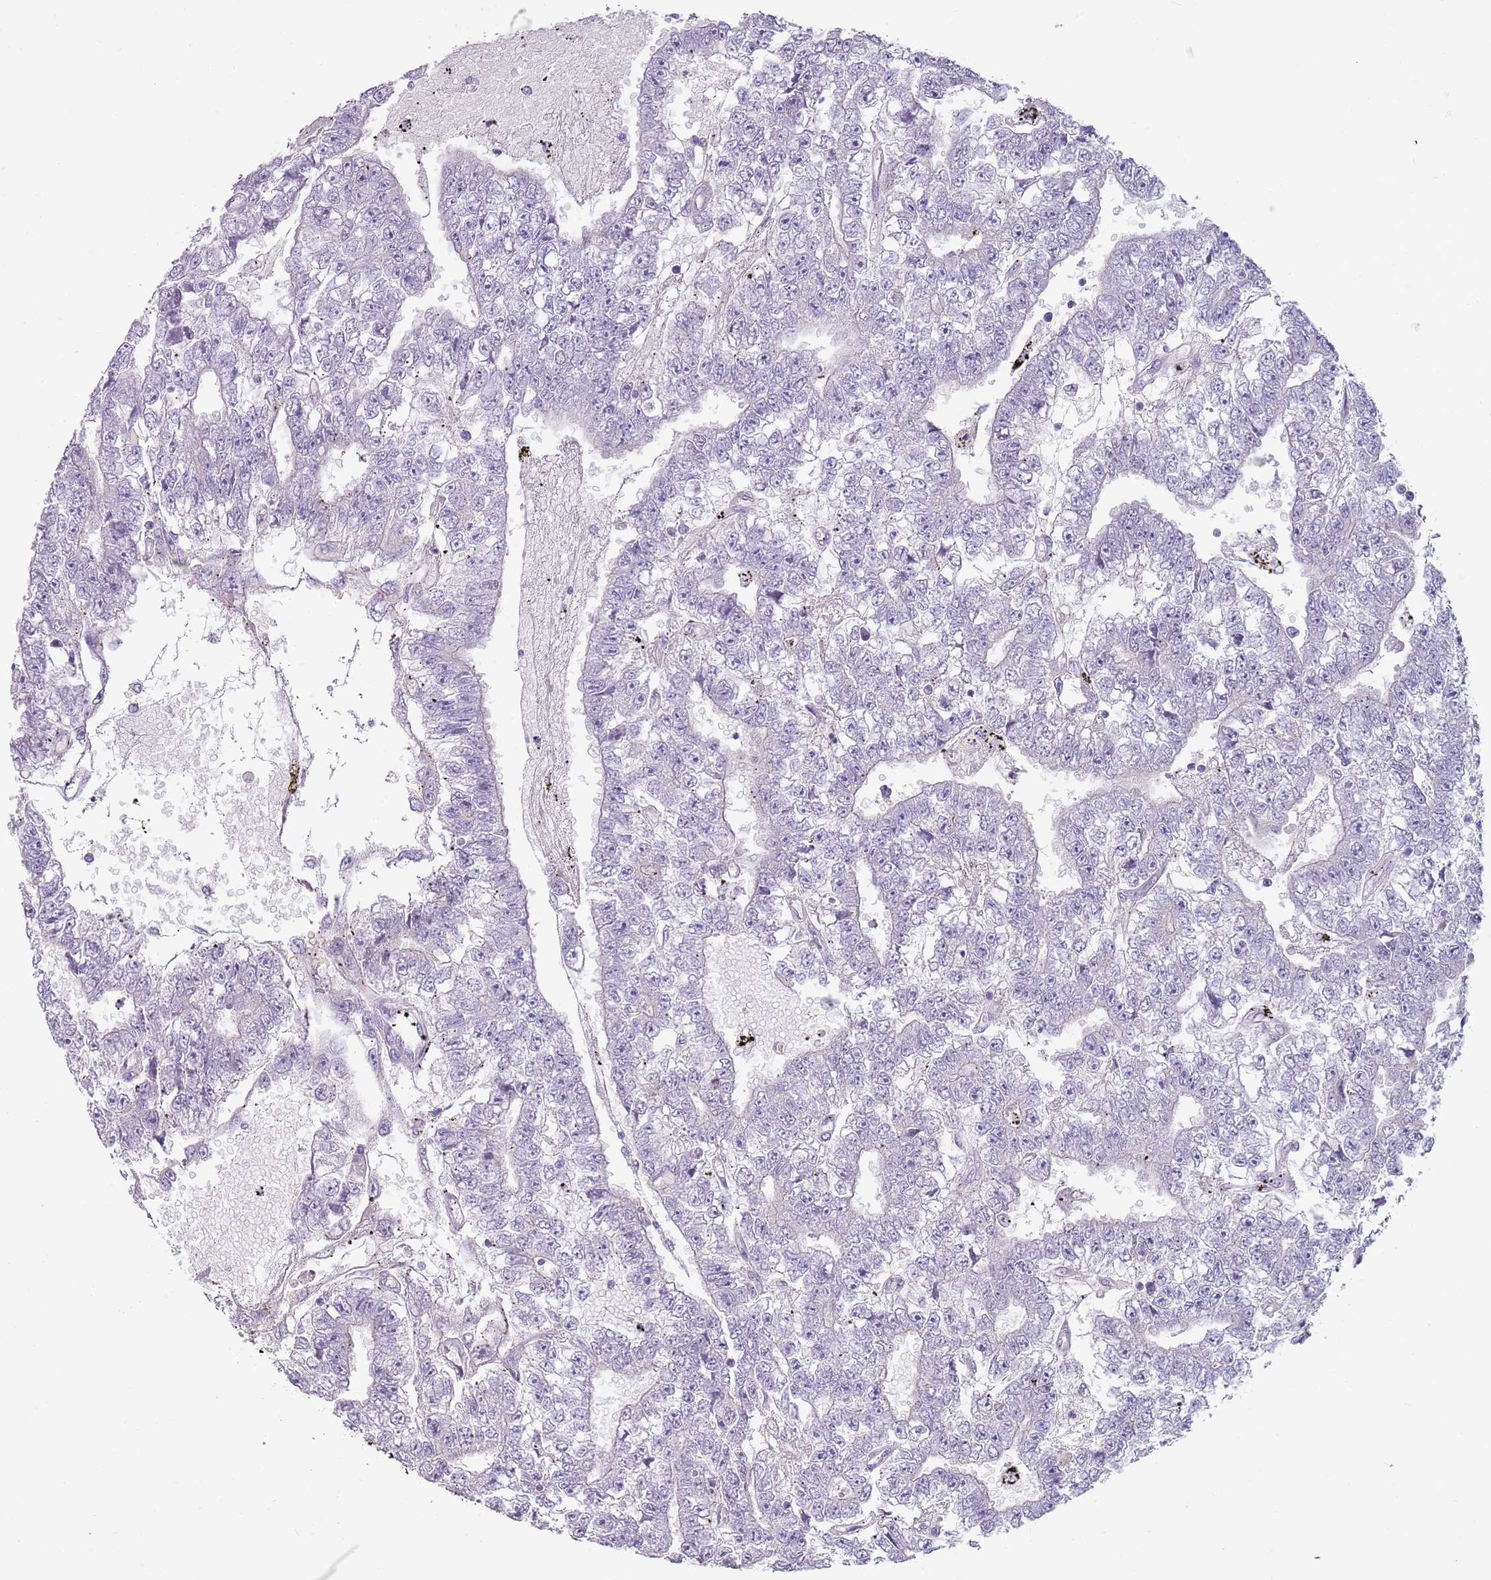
{"staining": {"intensity": "negative", "quantity": "none", "location": "none"}, "tissue": "testis cancer", "cell_type": "Tumor cells", "image_type": "cancer", "snomed": [{"axis": "morphology", "description": "Carcinoma, Embryonal, NOS"}, {"axis": "topography", "description": "Testis"}], "caption": "Immunohistochemical staining of human embryonal carcinoma (testis) exhibits no significant staining in tumor cells. (DAB (3,3'-diaminobenzidine) IHC, high magnification).", "gene": "ZNF583", "patient": {"sex": "male", "age": 25}}